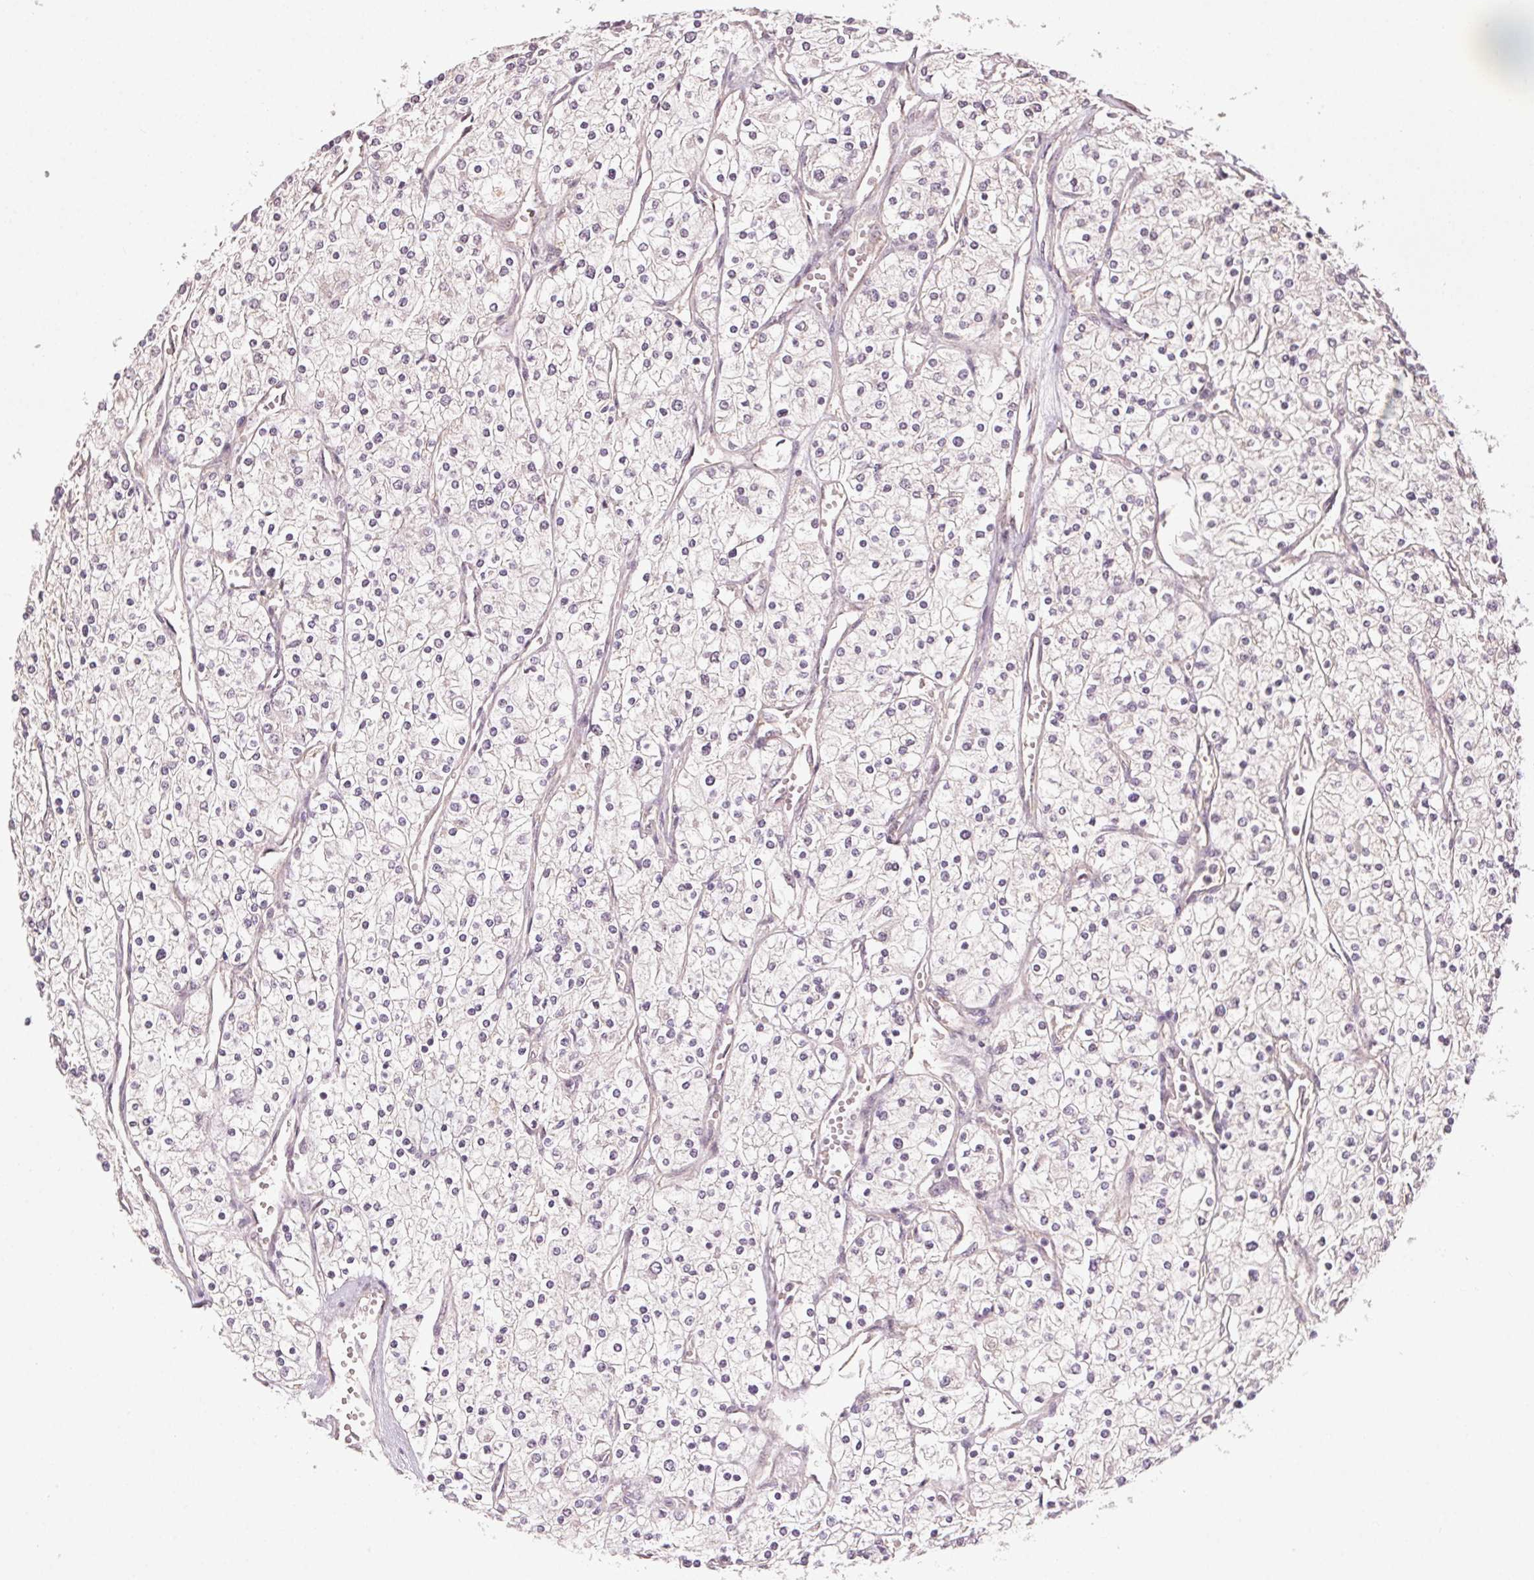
{"staining": {"intensity": "negative", "quantity": "none", "location": "none"}, "tissue": "renal cancer", "cell_type": "Tumor cells", "image_type": "cancer", "snomed": [{"axis": "morphology", "description": "Adenocarcinoma, NOS"}, {"axis": "topography", "description": "Kidney"}], "caption": "This histopathology image is of adenocarcinoma (renal) stained with immunohistochemistry (IHC) to label a protein in brown with the nuclei are counter-stained blue. There is no expression in tumor cells.", "gene": "ATP1B3", "patient": {"sex": "male", "age": 80}}